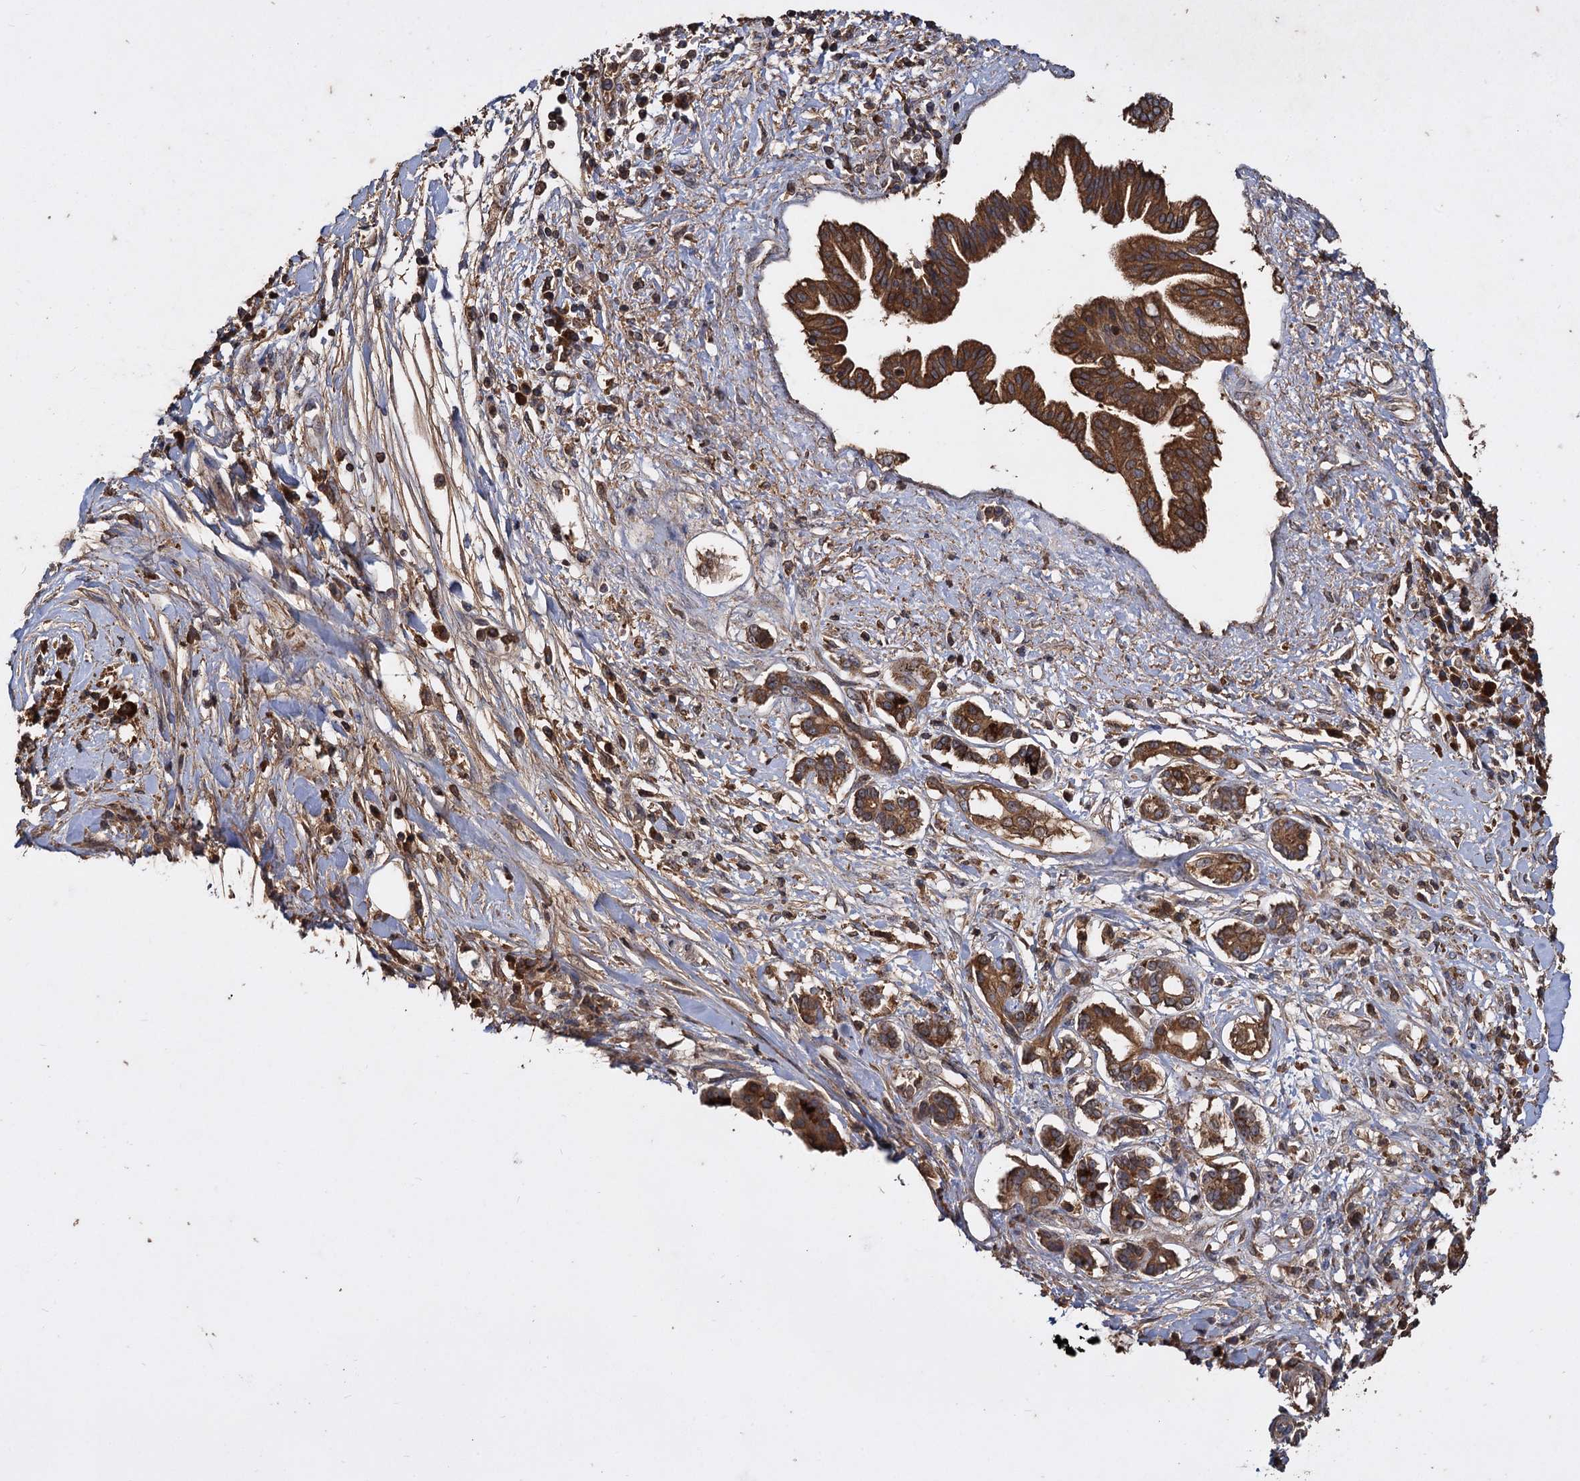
{"staining": {"intensity": "strong", "quantity": ">75%", "location": "cytoplasmic/membranous"}, "tissue": "pancreatic cancer", "cell_type": "Tumor cells", "image_type": "cancer", "snomed": [{"axis": "morphology", "description": "Inflammation, NOS"}, {"axis": "morphology", "description": "Adenocarcinoma, NOS"}, {"axis": "topography", "description": "Pancreas"}], "caption": "An immunohistochemistry micrograph of tumor tissue is shown. Protein staining in brown highlights strong cytoplasmic/membranous positivity in pancreatic adenocarcinoma within tumor cells. The protein is shown in brown color, while the nuclei are stained blue.", "gene": "GCLC", "patient": {"sex": "female", "age": 56}}